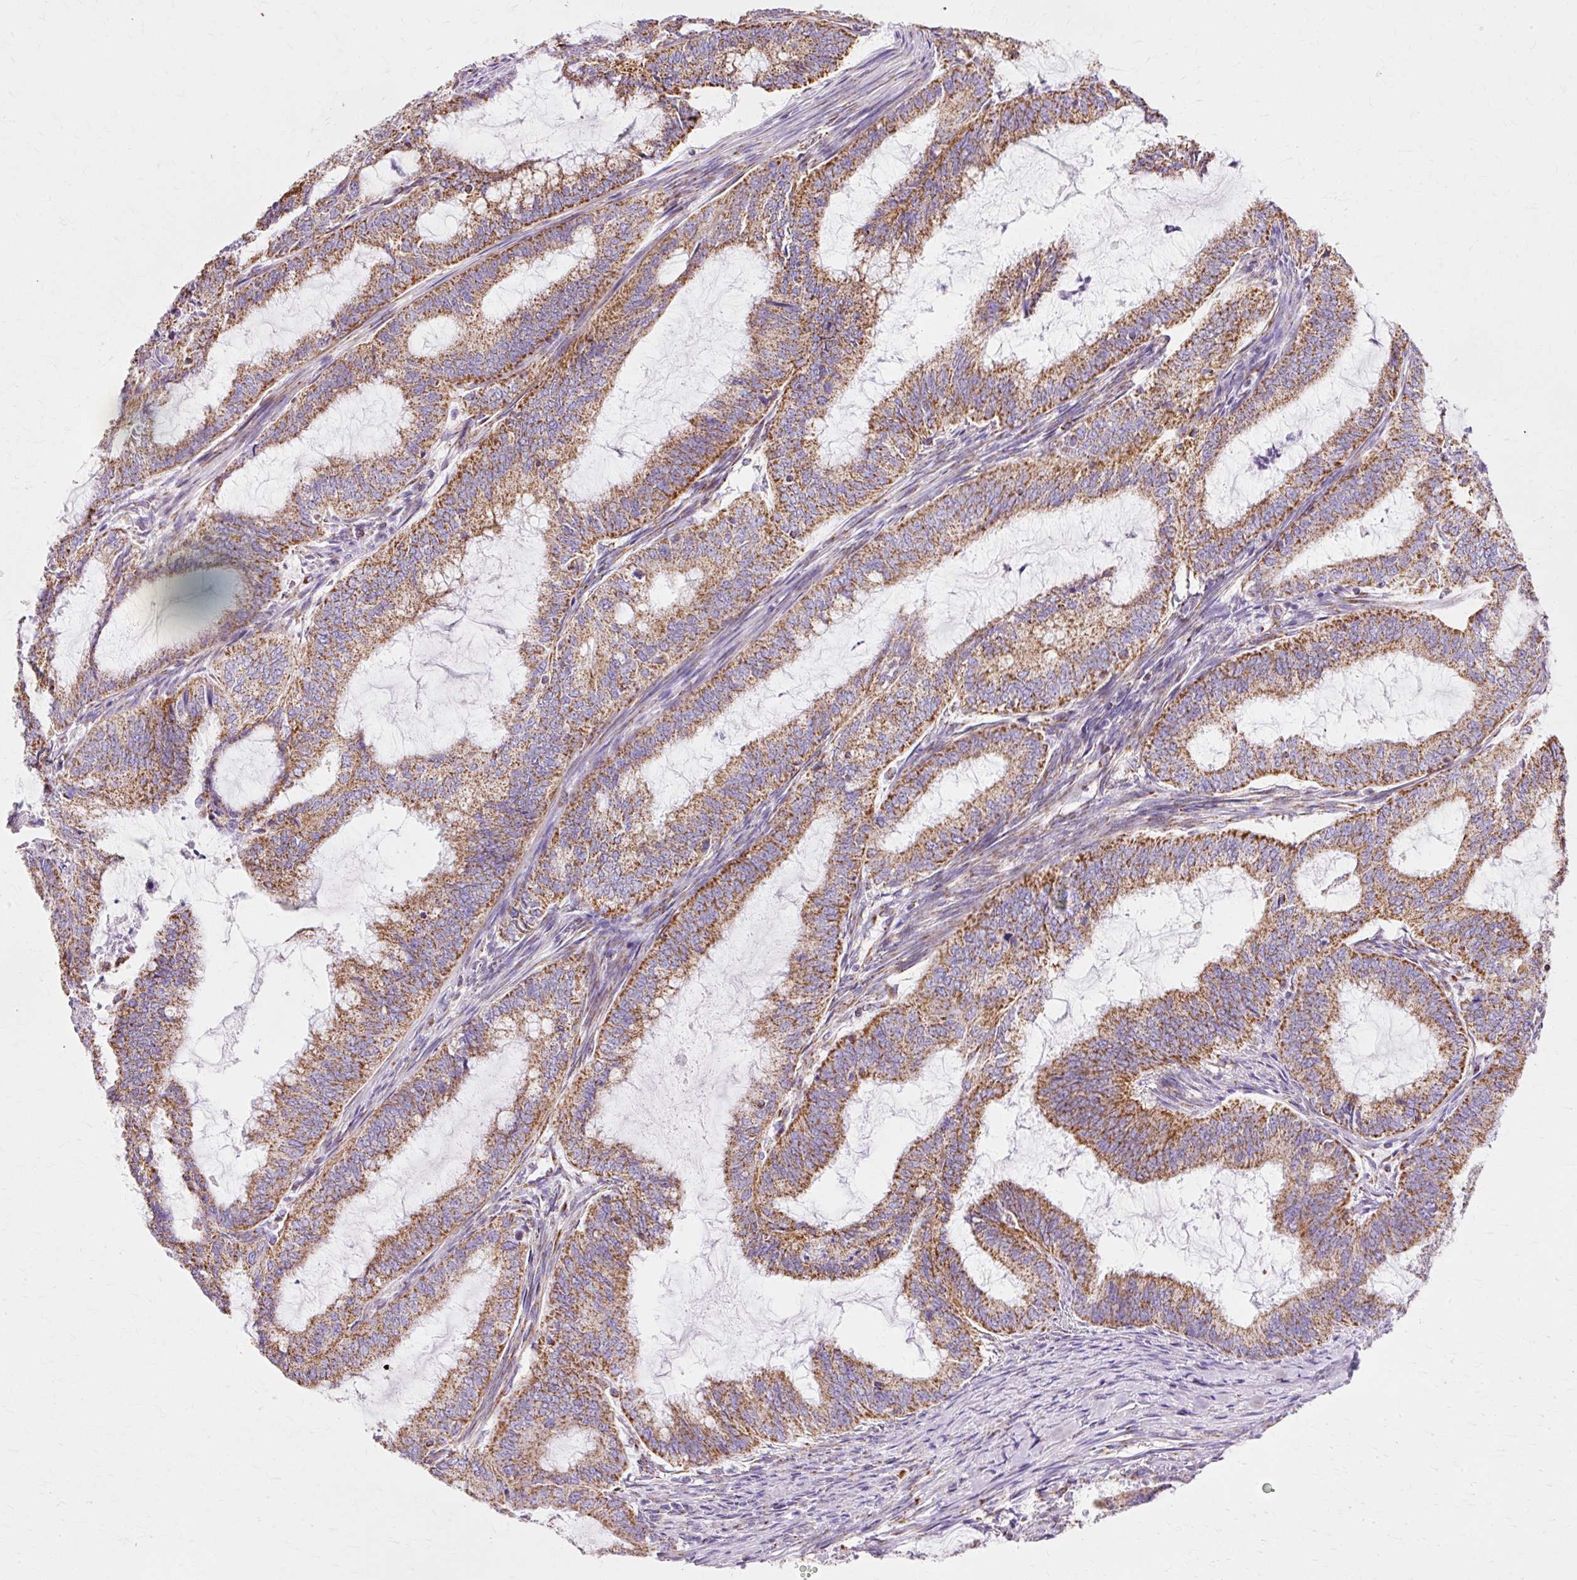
{"staining": {"intensity": "strong", "quantity": ">75%", "location": "cytoplasmic/membranous"}, "tissue": "endometrial cancer", "cell_type": "Tumor cells", "image_type": "cancer", "snomed": [{"axis": "morphology", "description": "Adenocarcinoma, NOS"}, {"axis": "topography", "description": "Endometrium"}], "caption": "The photomicrograph shows immunohistochemical staining of endometrial cancer. There is strong cytoplasmic/membranous positivity is appreciated in about >75% of tumor cells.", "gene": "ATP5PO", "patient": {"sex": "female", "age": 51}}